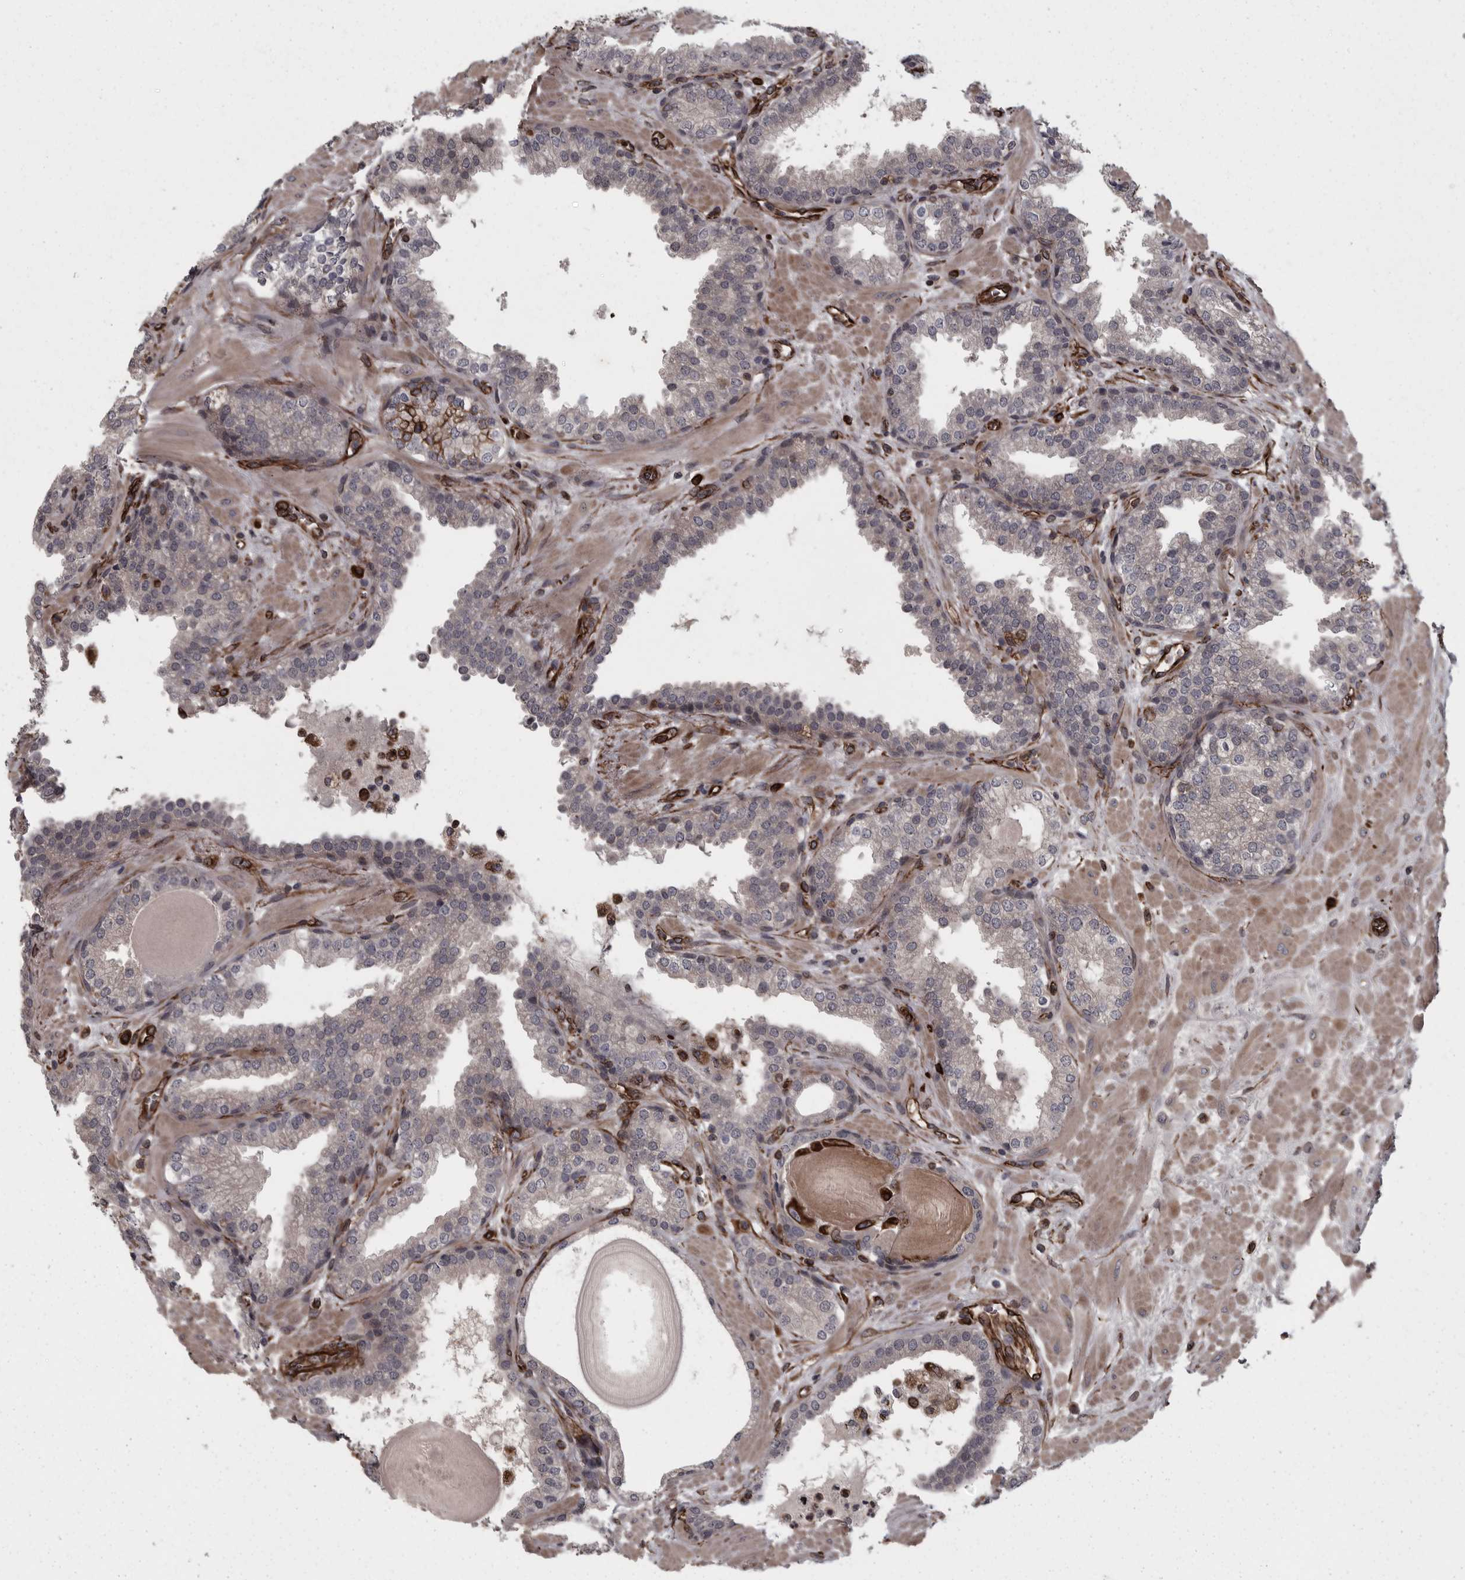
{"staining": {"intensity": "negative", "quantity": "none", "location": "none"}, "tissue": "prostate", "cell_type": "Glandular cells", "image_type": "normal", "snomed": [{"axis": "morphology", "description": "Normal tissue, NOS"}, {"axis": "topography", "description": "Prostate"}], "caption": "Immunohistochemistry photomicrograph of normal prostate stained for a protein (brown), which demonstrates no staining in glandular cells. The staining is performed using DAB (3,3'-diaminobenzidine) brown chromogen with nuclei counter-stained in using hematoxylin.", "gene": "FAAP100", "patient": {"sex": "male", "age": 51}}